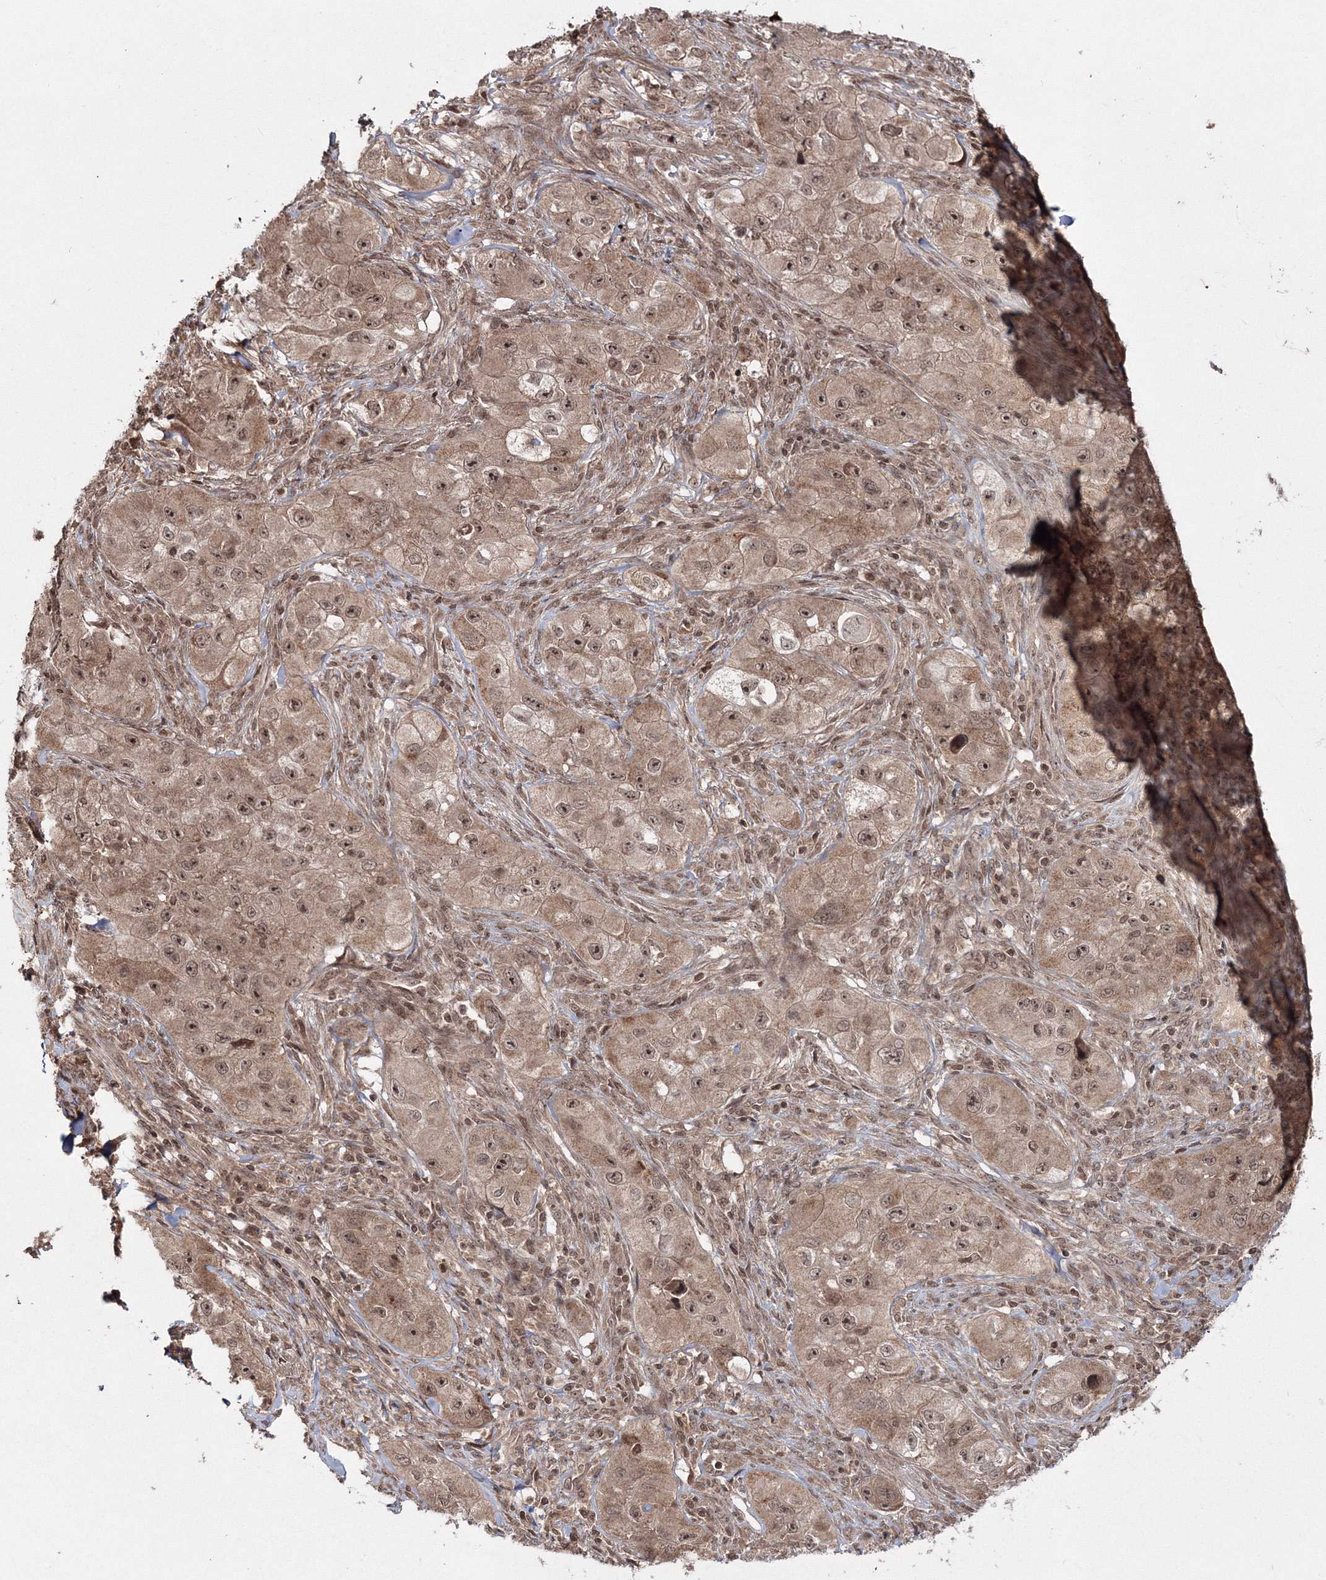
{"staining": {"intensity": "moderate", "quantity": ">75%", "location": "cytoplasmic/membranous,nuclear"}, "tissue": "skin cancer", "cell_type": "Tumor cells", "image_type": "cancer", "snomed": [{"axis": "morphology", "description": "Squamous cell carcinoma, NOS"}, {"axis": "topography", "description": "Skin"}, {"axis": "topography", "description": "Subcutis"}], "caption": "The image reveals a brown stain indicating the presence of a protein in the cytoplasmic/membranous and nuclear of tumor cells in skin squamous cell carcinoma.", "gene": "PEX13", "patient": {"sex": "male", "age": 73}}